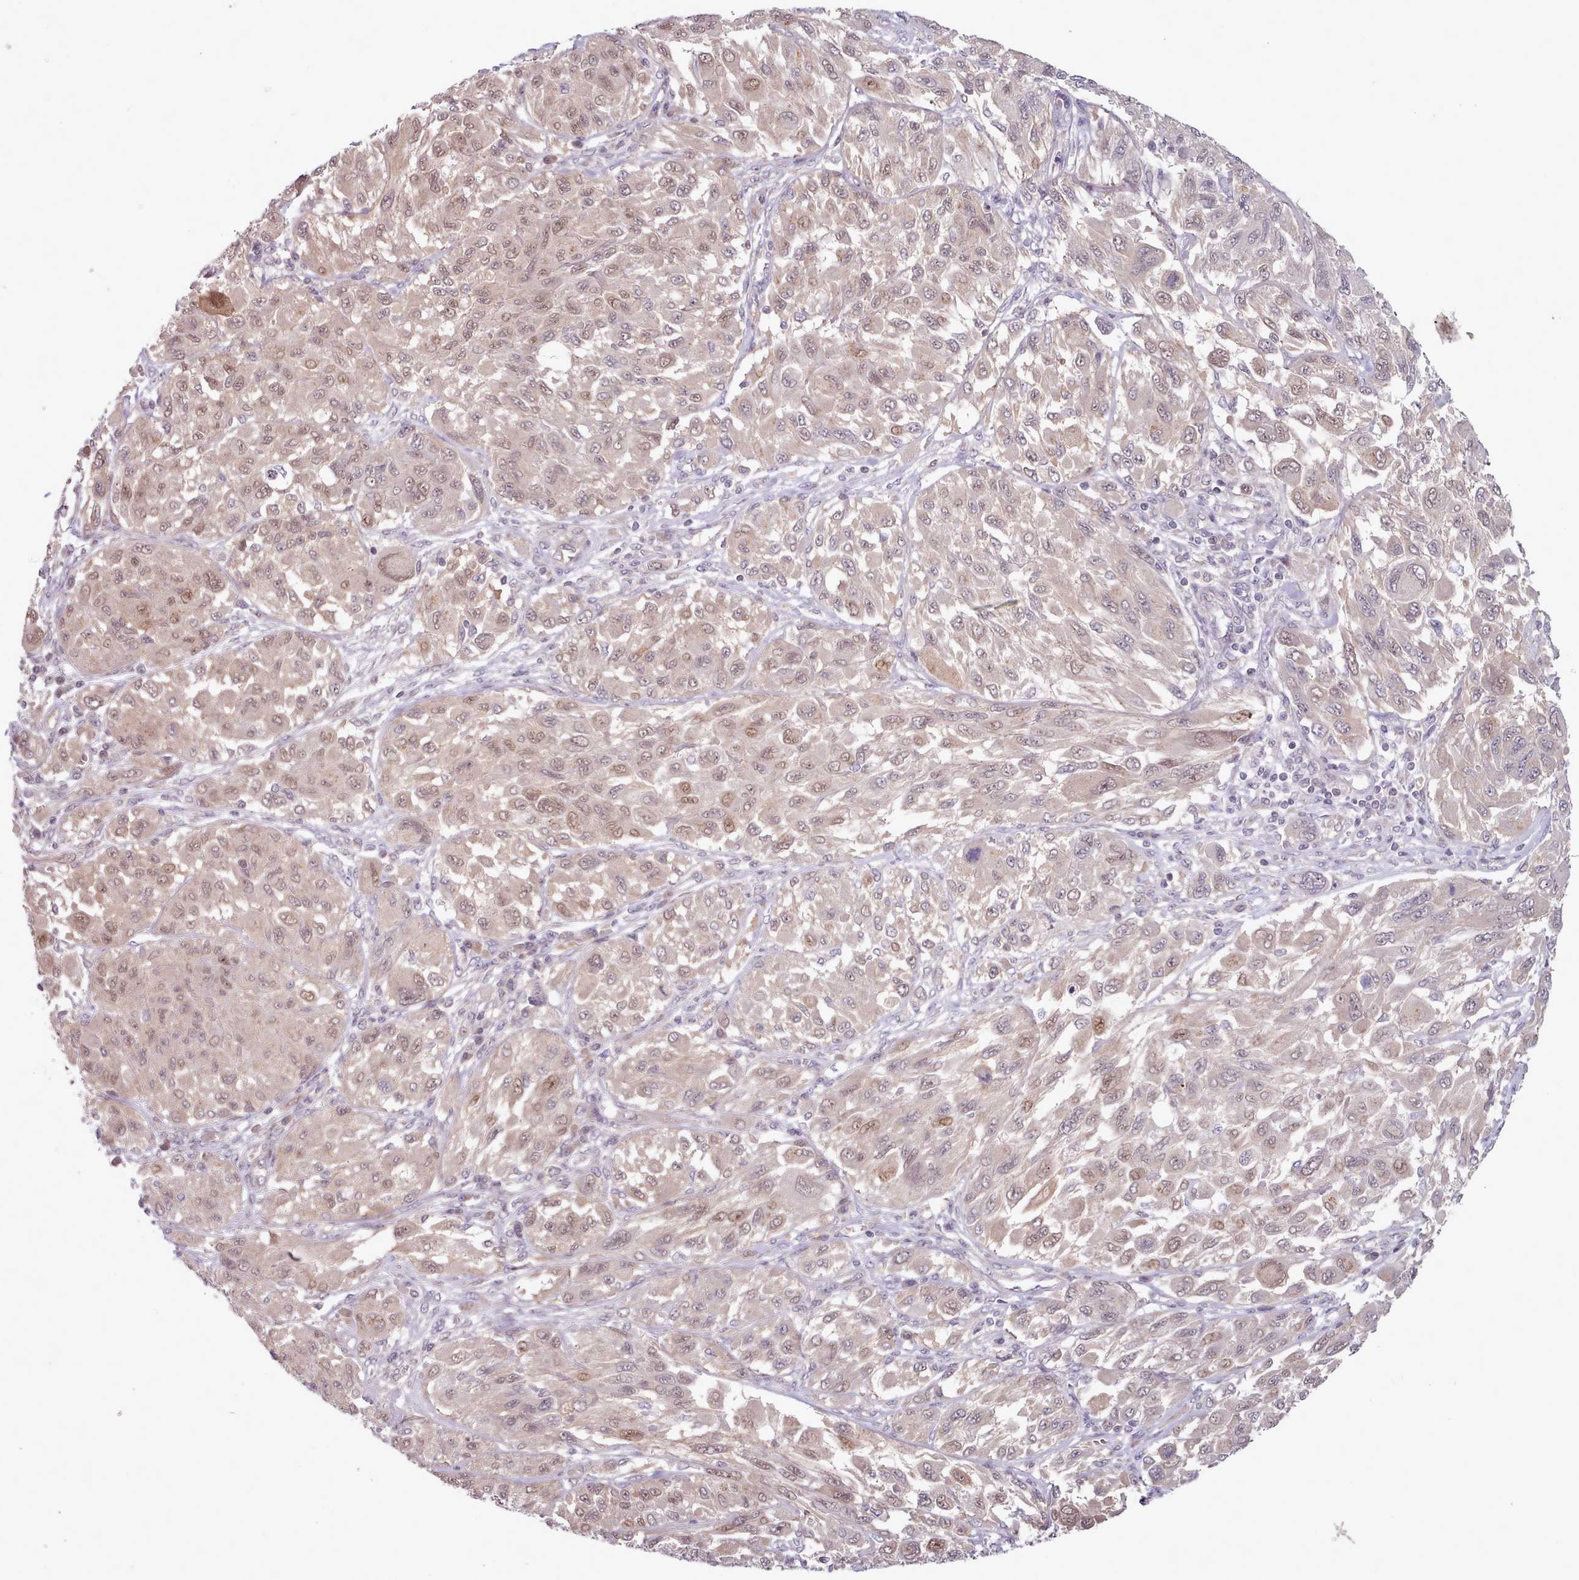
{"staining": {"intensity": "weak", "quantity": "25%-75%", "location": "cytoplasmic/membranous,nuclear"}, "tissue": "melanoma", "cell_type": "Tumor cells", "image_type": "cancer", "snomed": [{"axis": "morphology", "description": "Malignant melanoma, NOS"}, {"axis": "topography", "description": "Skin"}], "caption": "Immunohistochemistry image of neoplastic tissue: melanoma stained using immunohistochemistry (IHC) exhibits low levels of weak protein expression localized specifically in the cytoplasmic/membranous and nuclear of tumor cells, appearing as a cytoplasmic/membranous and nuclear brown color.", "gene": "CLNS1A", "patient": {"sex": "female", "age": 91}}